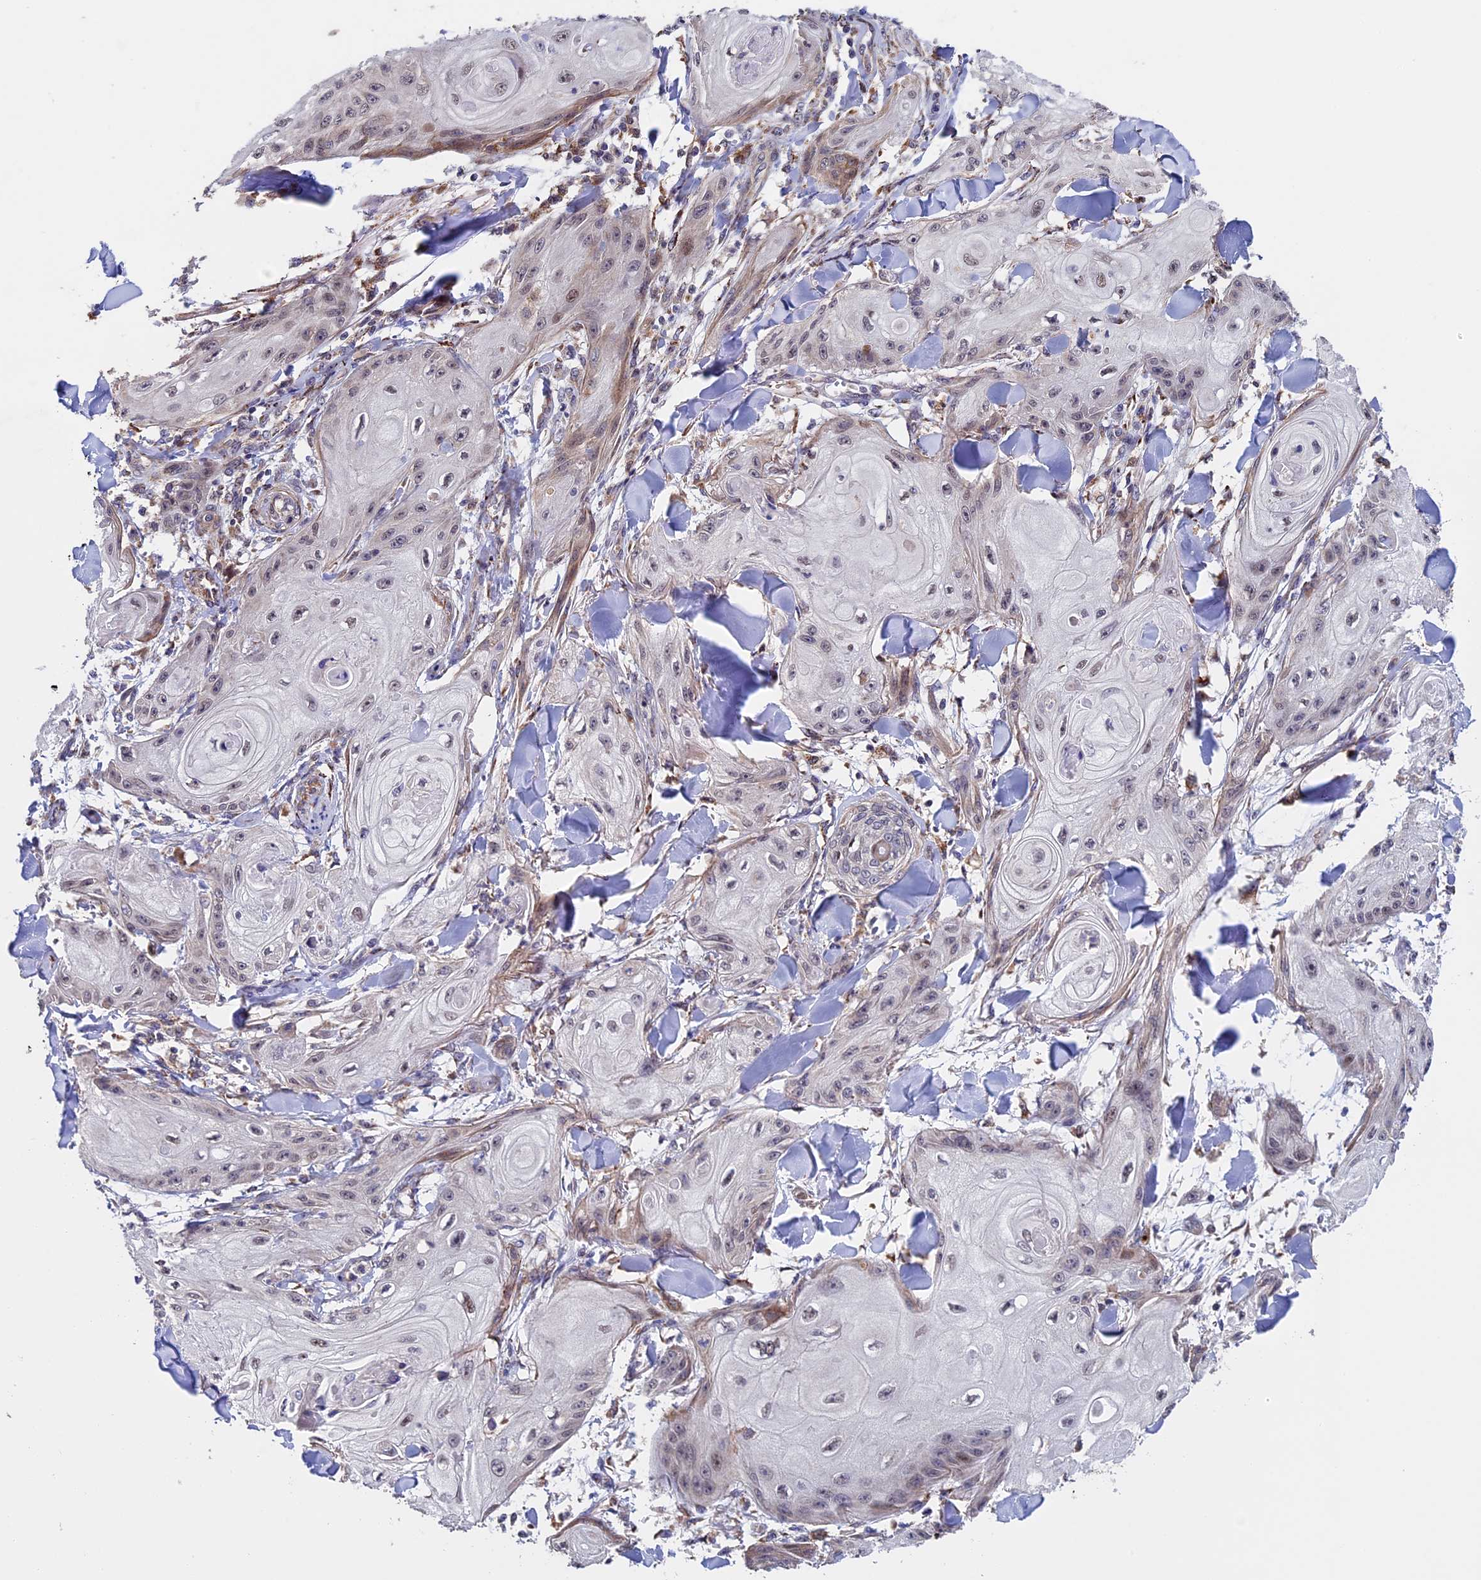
{"staining": {"intensity": "weak", "quantity": "<25%", "location": "cytoplasmic/membranous,nuclear"}, "tissue": "skin cancer", "cell_type": "Tumor cells", "image_type": "cancer", "snomed": [{"axis": "morphology", "description": "Squamous cell carcinoma, NOS"}, {"axis": "topography", "description": "Skin"}], "caption": "The micrograph reveals no staining of tumor cells in skin cancer.", "gene": "RNF17", "patient": {"sex": "male", "age": 74}}